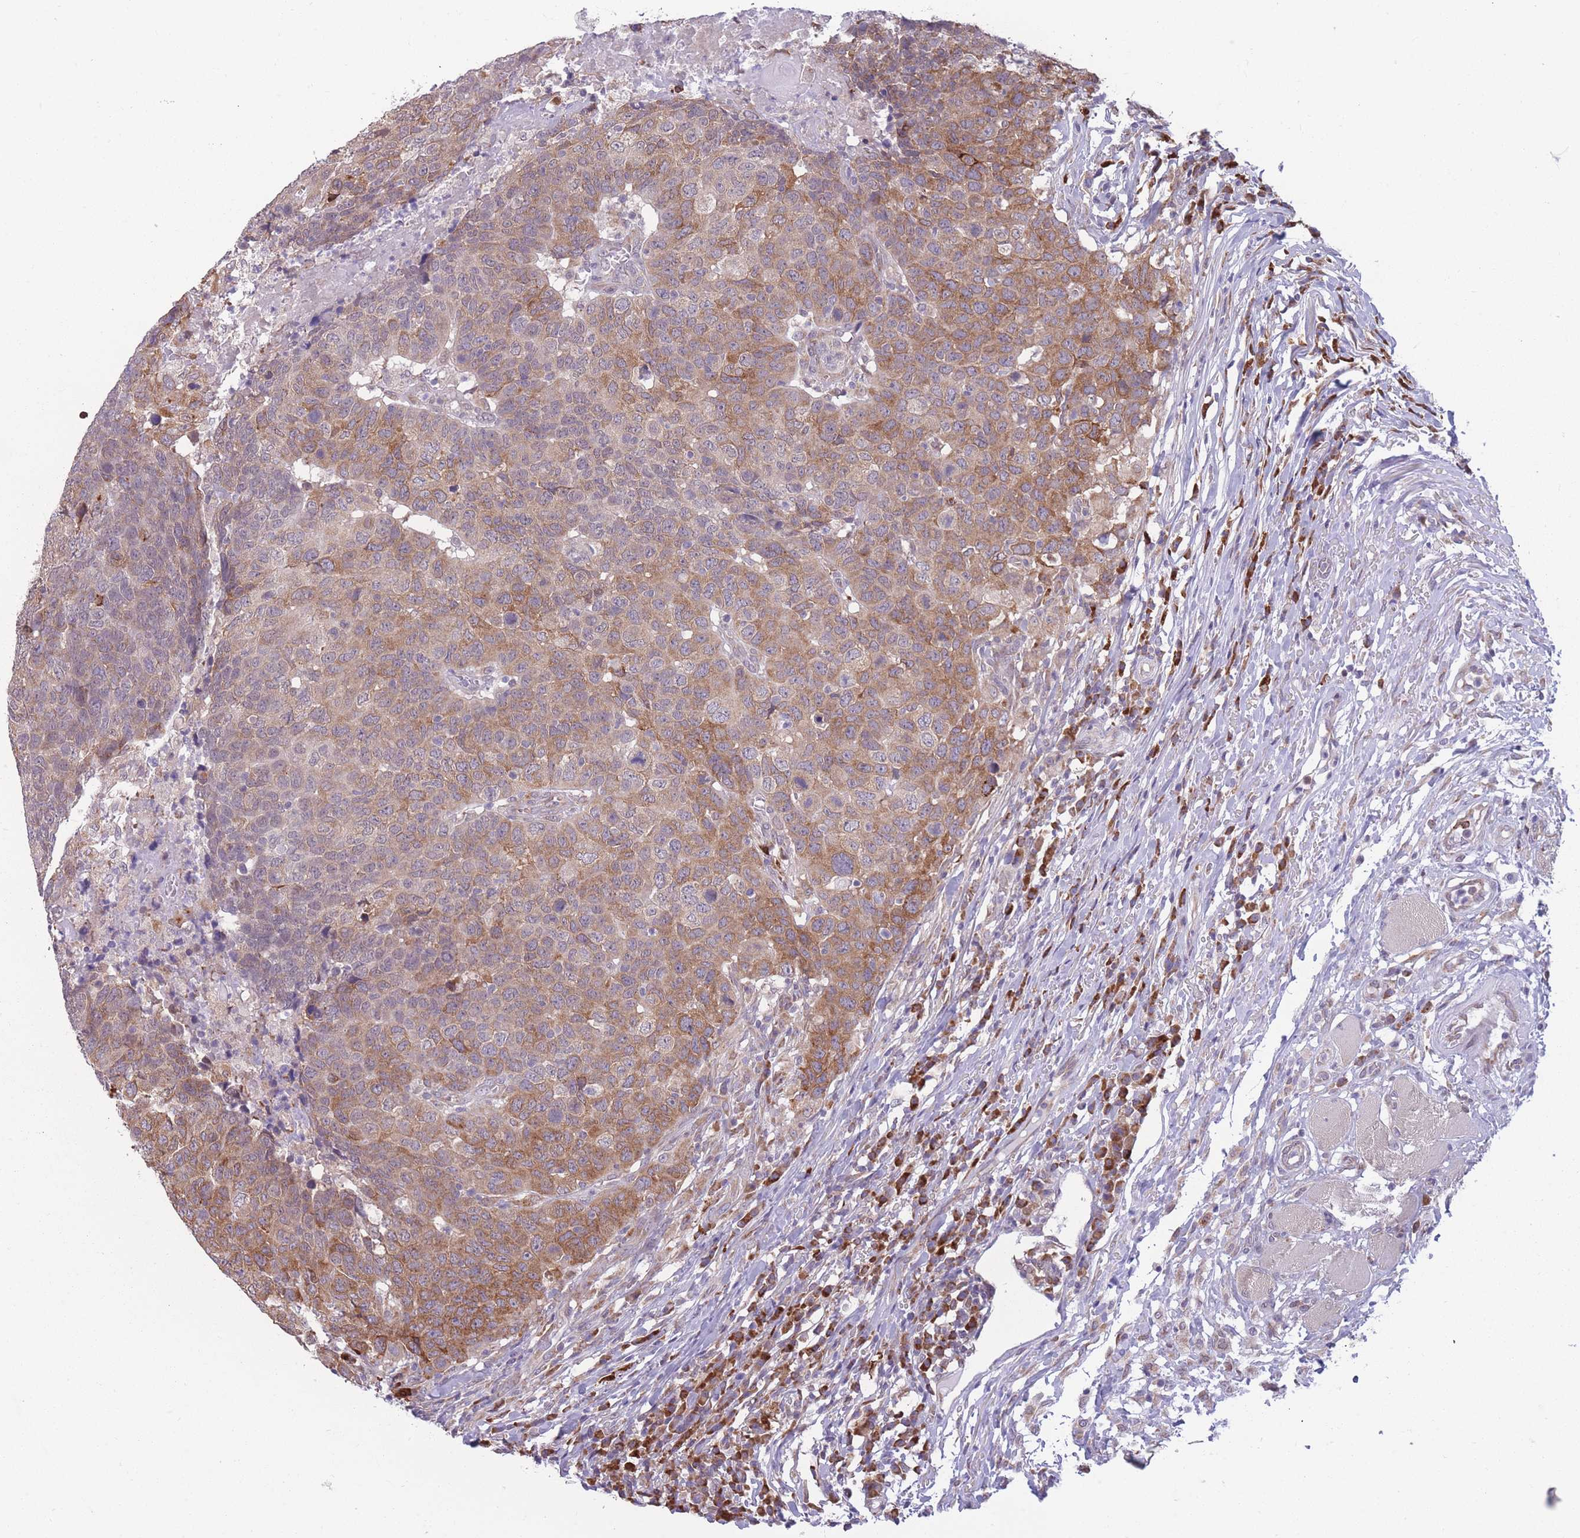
{"staining": {"intensity": "moderate", "quantity": ">75%", "location": "cytoplasmic/membranous"}, "tissue": "head and neck cancer", "cell_type": "Tumor cells", "image_type": "cancer", "snomed": [{"axis": "morphology", "description": "Normal tissue, NOS"}, {"axis": "morphology", "description": "Squamous cell carcinoma, NOS"}, {"axis": "topography", "description": "Skeletal muscle"}, {"axis": "topography", "description": "Vascular tissue"}, {"axis": "topography", "description": "Peripheral nerve tissue"}, {"axis": "topography", "description": "Head-Neck"}], "caption": "Tumor cells display medium levels of moderate cytoplasmic/membranous staining in about >75% of cells in human squamous cell carcinoma (head and neck).", "gene": "TMEM121", "patient": {"sex": "male", "age": 66}}